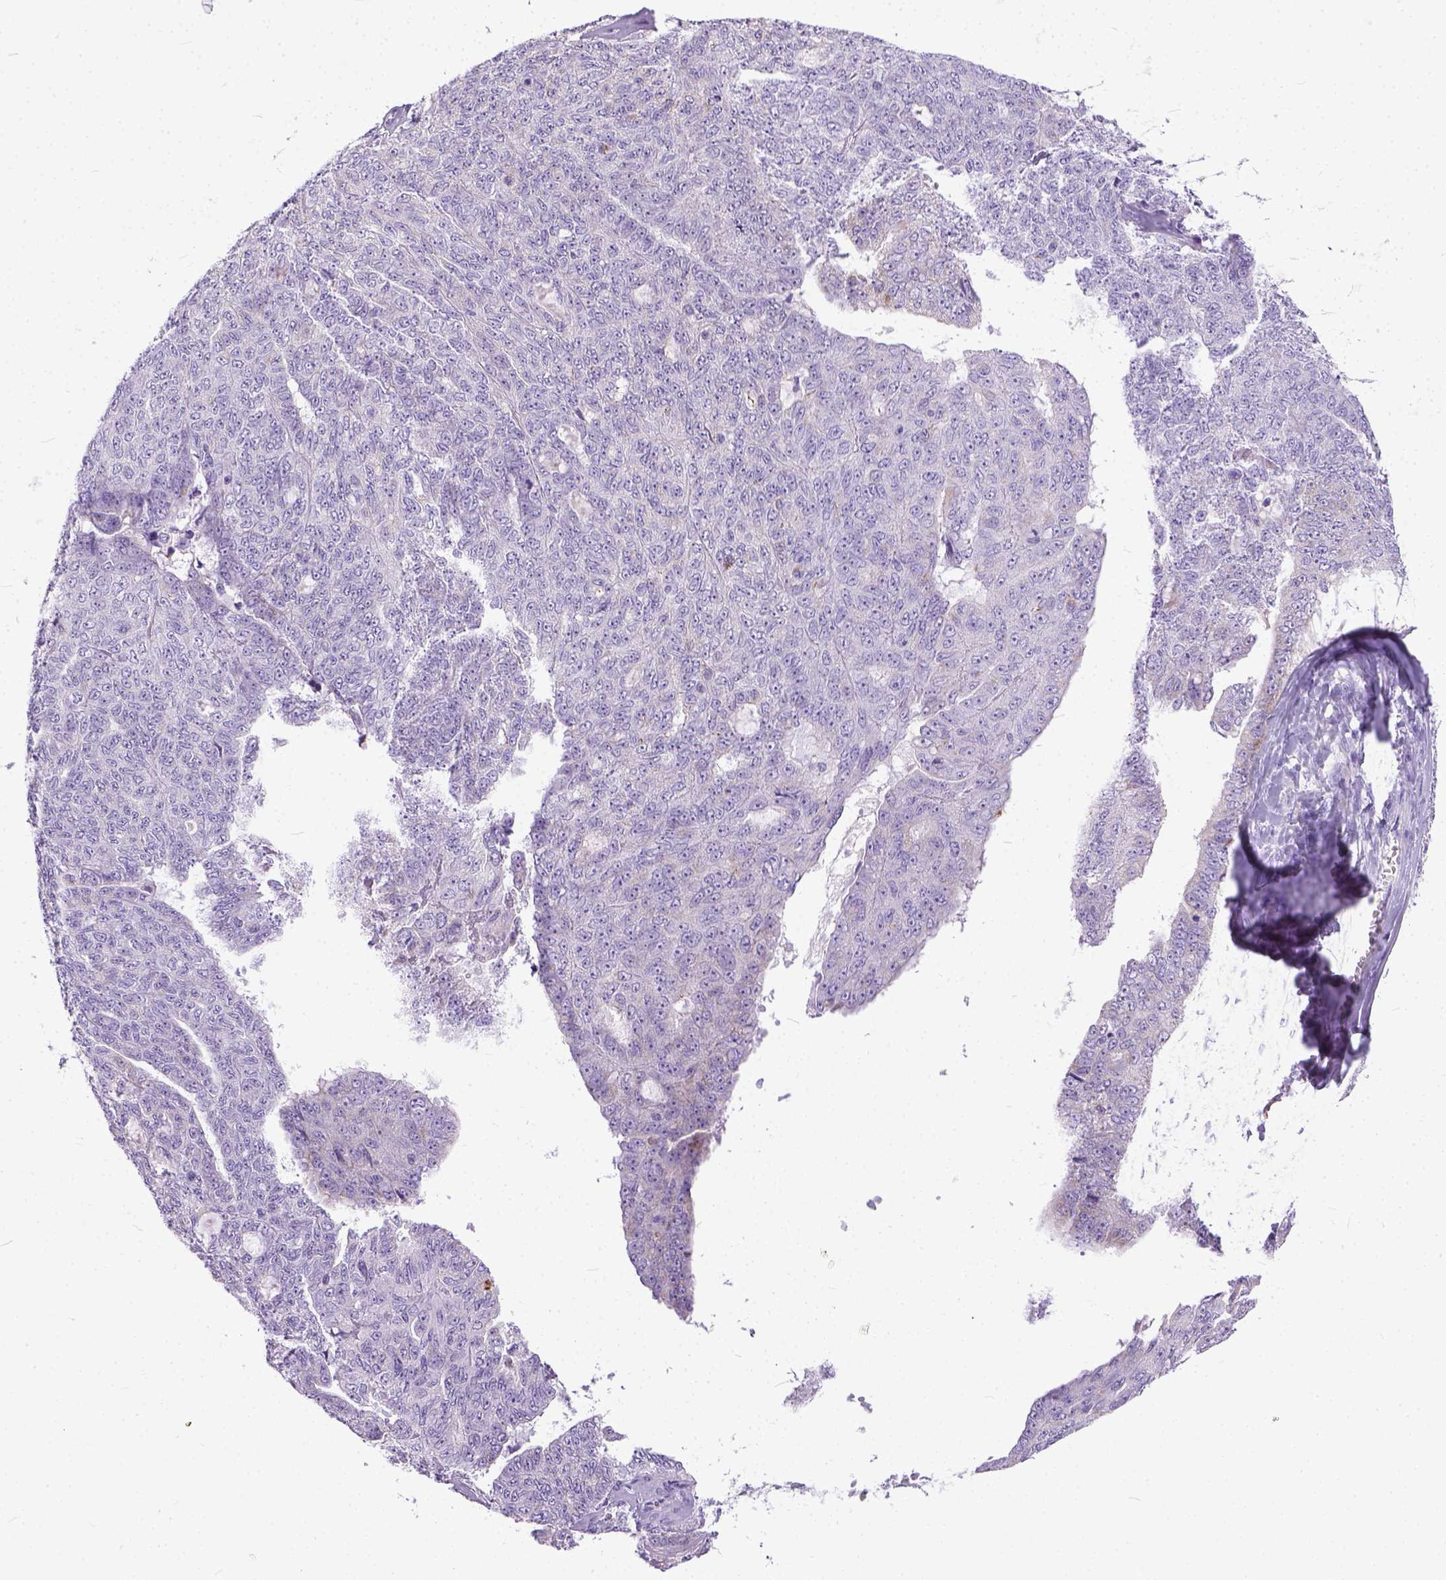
{"staining": {"intensity": "negative", "quantity": "none", "location": "none"}, "tissue": "ovarian cancer", "cell_type": "Tumor cells", "image_type": "cancer", "snomed": [{"axis": "morphology", "description": "Cystadenocarcinoma, serous, NOS"}, {"axis": "topography", "description": "Ovary"}], "caption": "Ovarian cancer (serous cystadenocarcinoma) was stained to show a protein in brown. There is no significant staining in tumor cells. (Brightfield microscopy of DAB IHC at high magnification).", "gene": "PLK5", "patient": {"sex": "female", "age": 71}}